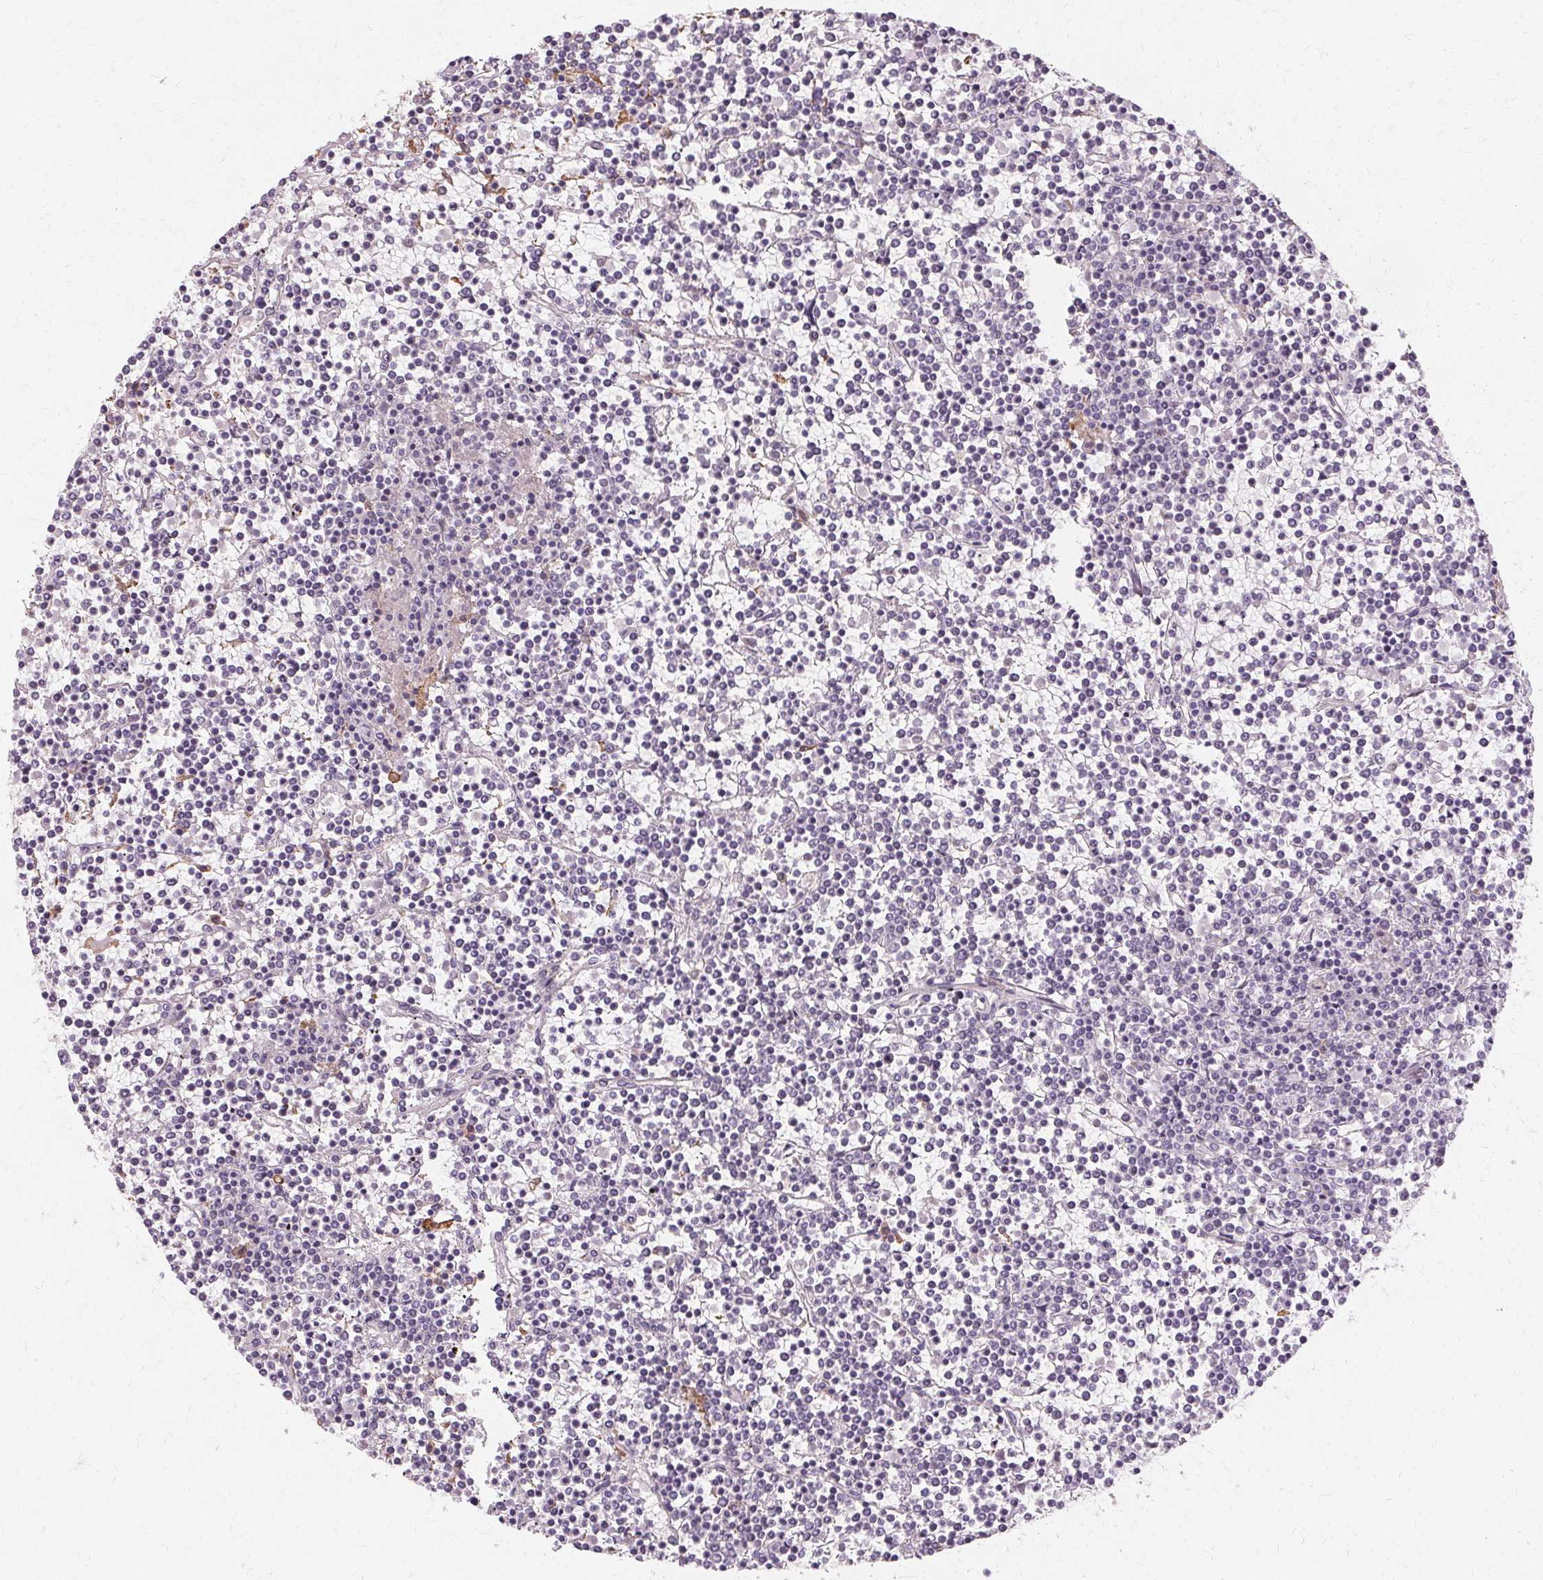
{"staining": {"intensity": "negative", "quantity": "none", "location": "none"}, "tissue": "lymphoma", "cell_type": "Tumor cells", "image_type": "cancer", "snomed": [{"axis": "morphology", "description": "Malignant lymphoma, non-Hodgkin's type, Low grade"}, {"axis": "topography", "description": "Spleen"}], "caption": "This is an IHC histopathology image of human malignant lymphoma, non-Hodgkin's type (low-grade). There is no positivity in tumor cells.", "gene": "IFNGR1", "patient": {"sex": "female", "age": 19}}